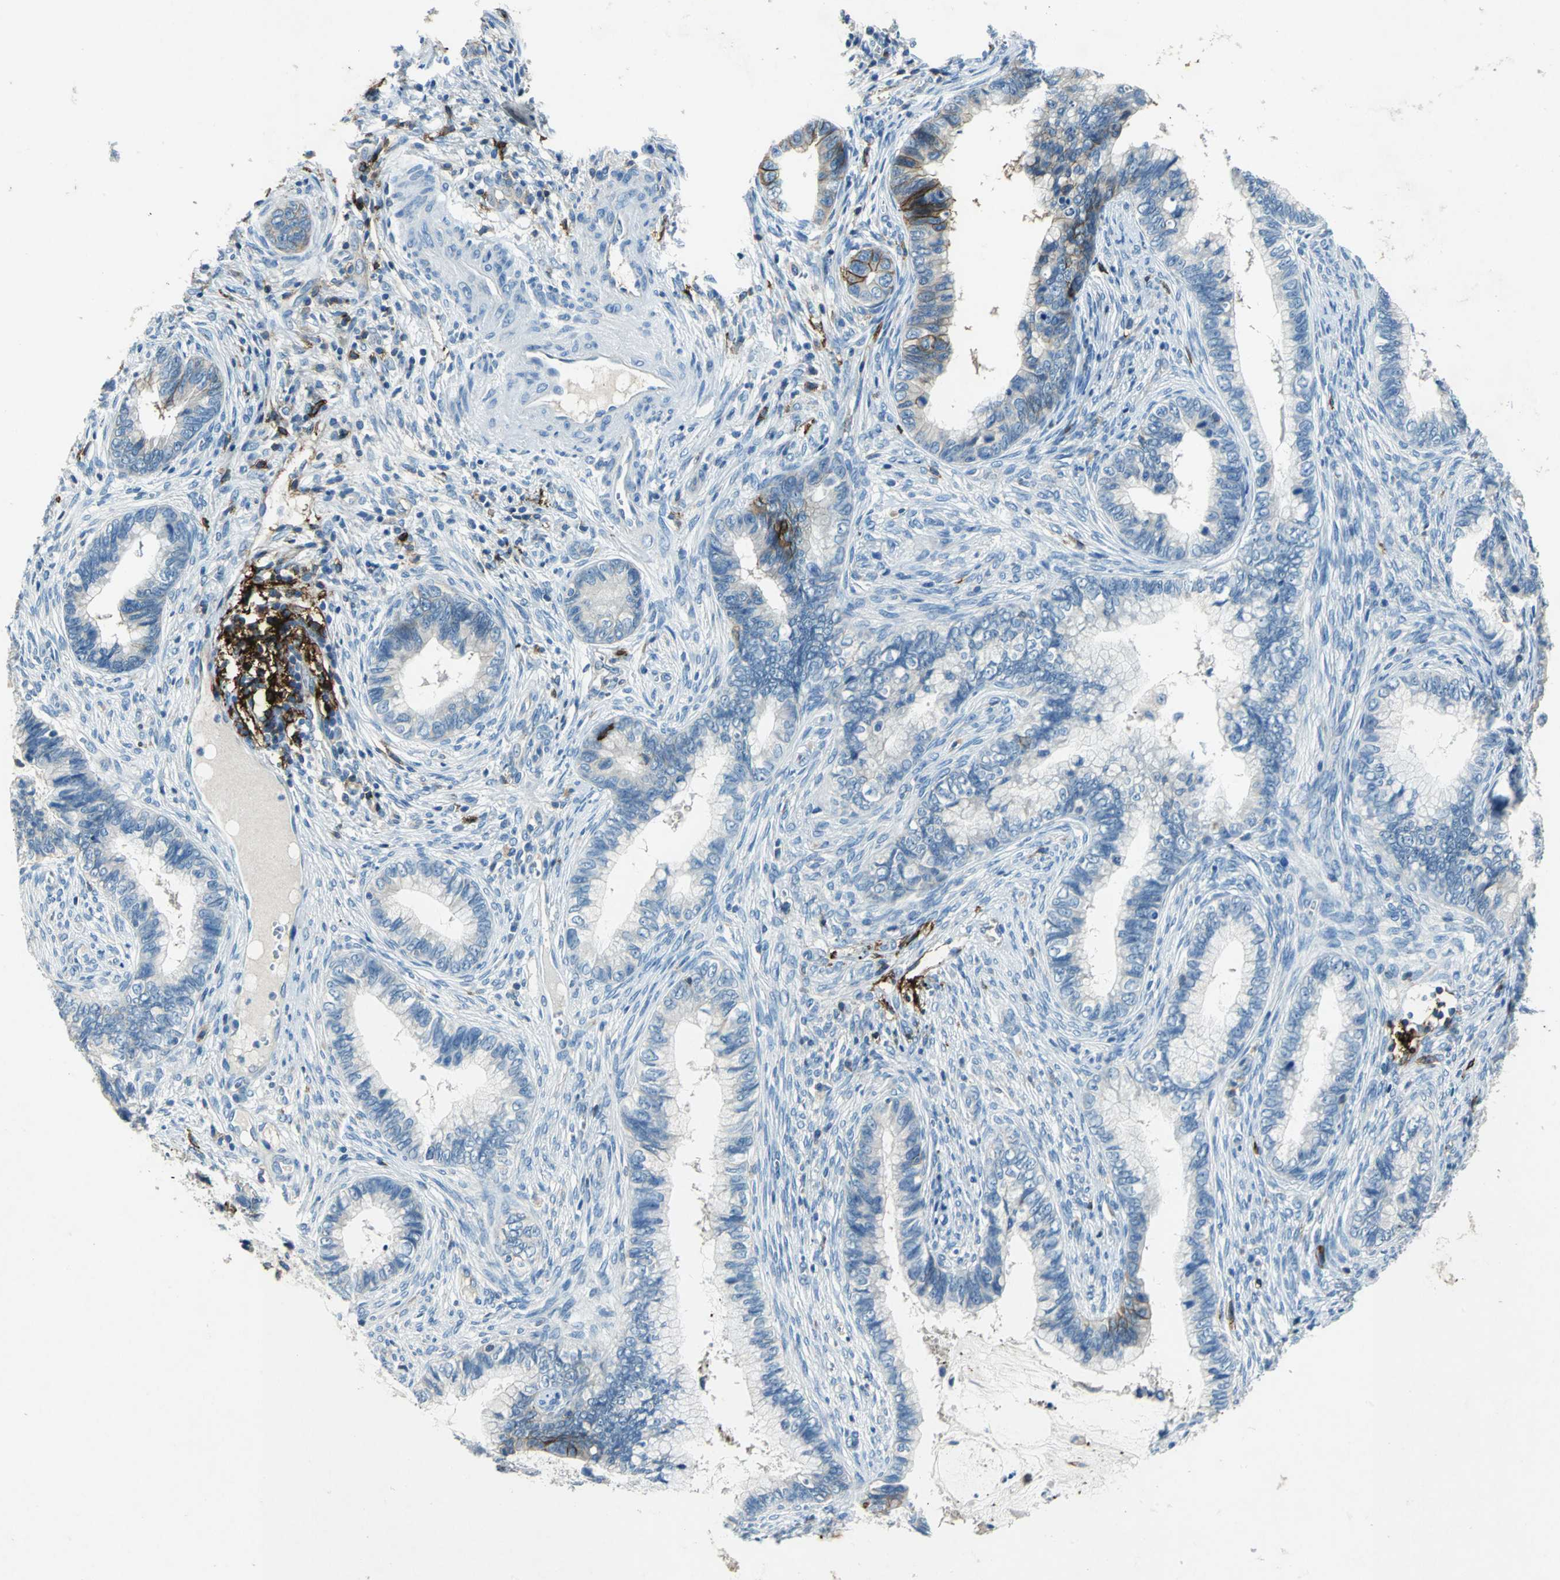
{"staining": {"intensity": "moderate", "quantity": "<25%", "location": "cytoplasmic/membranous"}, "tissue": "cervical cancer", "cell_type": "Tumor cells", "image_type": "cancer", "snomed": [{"axis": "morphology", "description": "Adenocarcinoma, NOS"}, {"axis": "topography", "description": "Cervix"}], "caption": "Tumor cells show moderate cytoplasmic/membranous expression in approximately <25% of cells in cervical cancer.", "gene": "RPS13", "patient": {"sex": "female", "age": 44}}